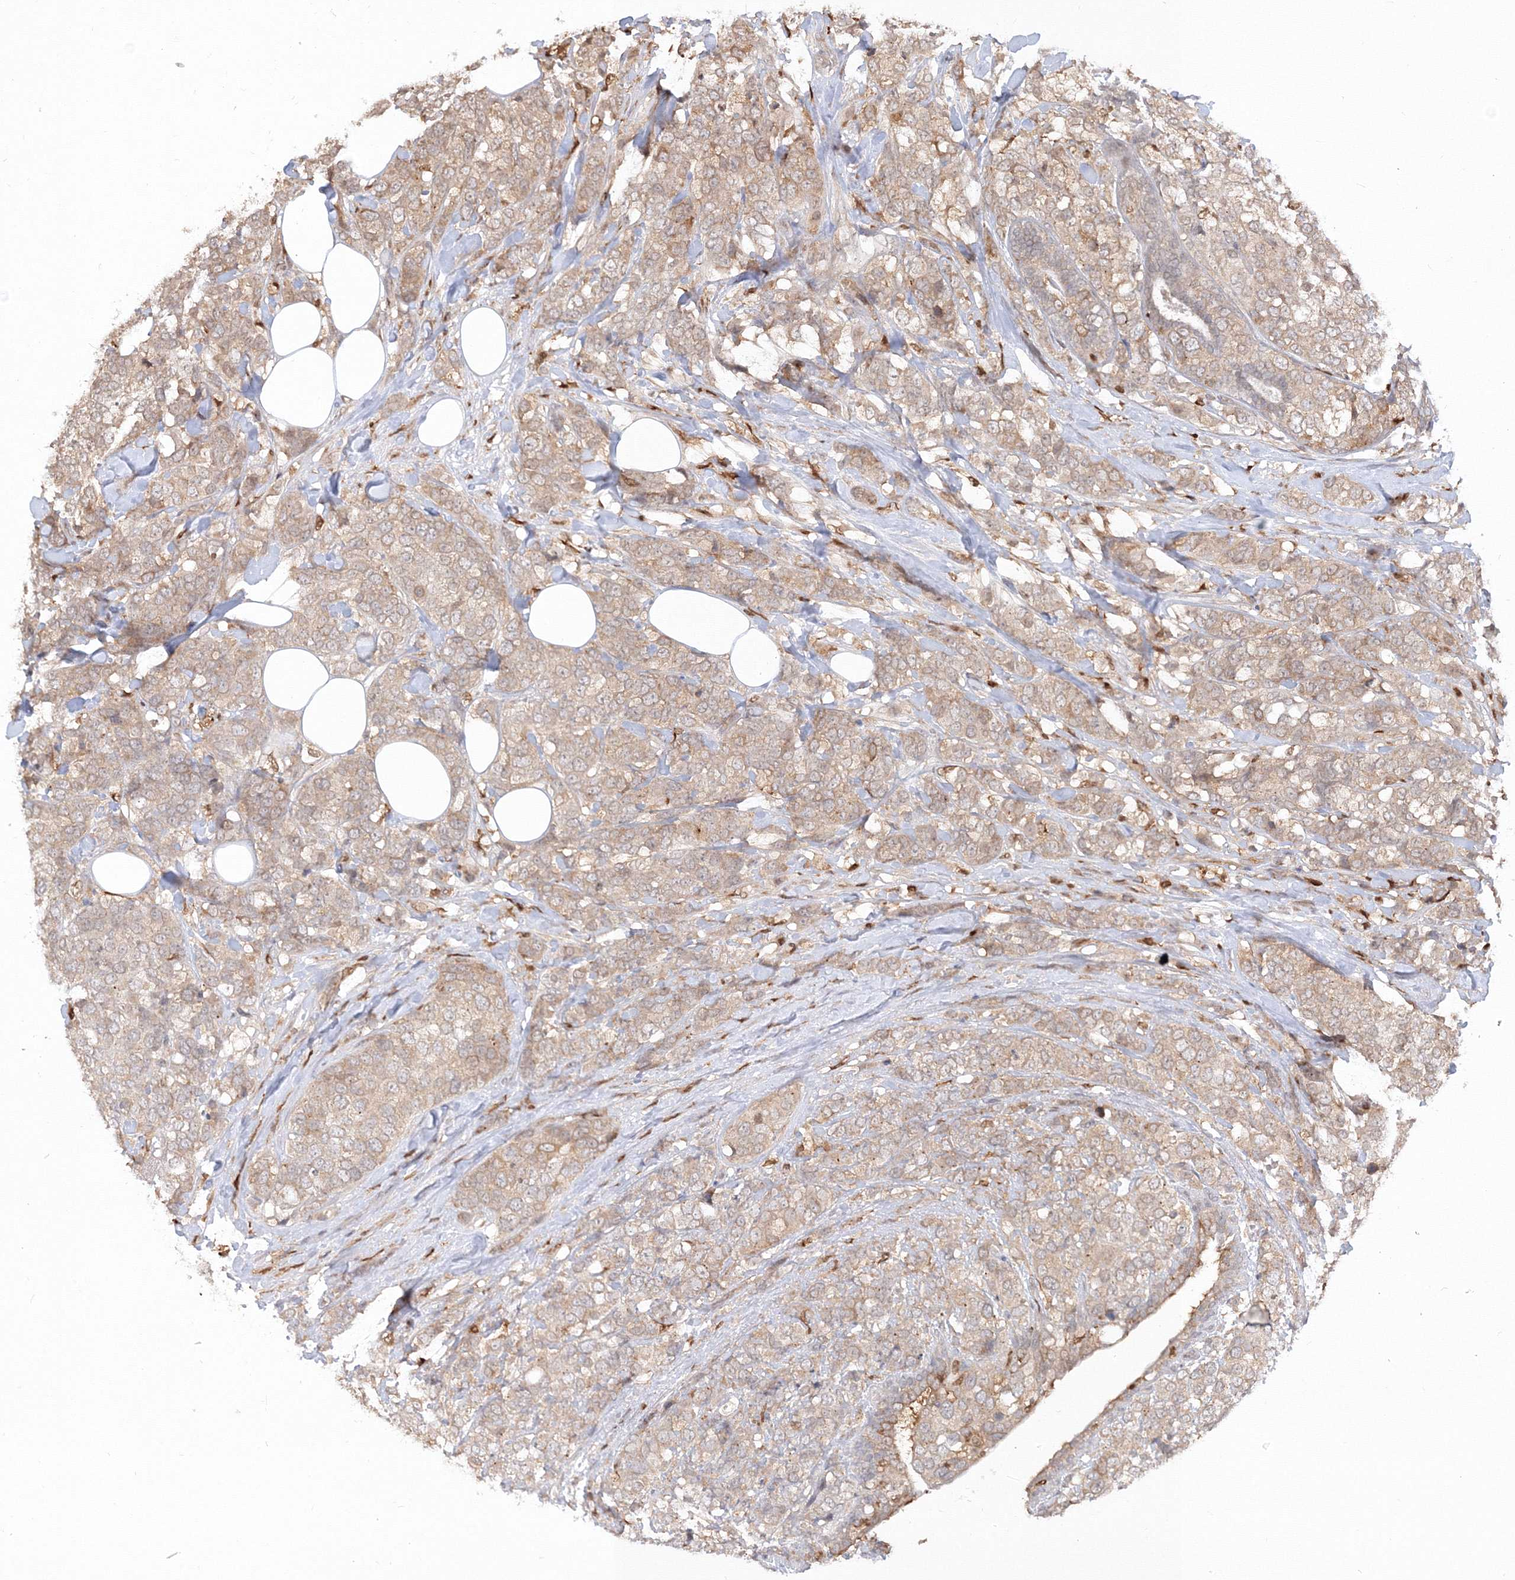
{"staining": {"intensity": "weak", "quantity": "25%-75%", "location": "cytoplasmic/membranous"}, "tissue": "breast cancer", "cell_type": "Tumor cells", "image_type": "cancer", "snomed": [{"axis": "morphology", "description": "Lobular carcinoma"}, {"axis": "topography", "description": "Breast"}], "caption": "A brown stain shows weak cytoplasmic/membranous positivity of a protein in human breast cancer tumor cells.", "gene": "TMEM50B", "patient": {"sex": "female", "age": 59}}